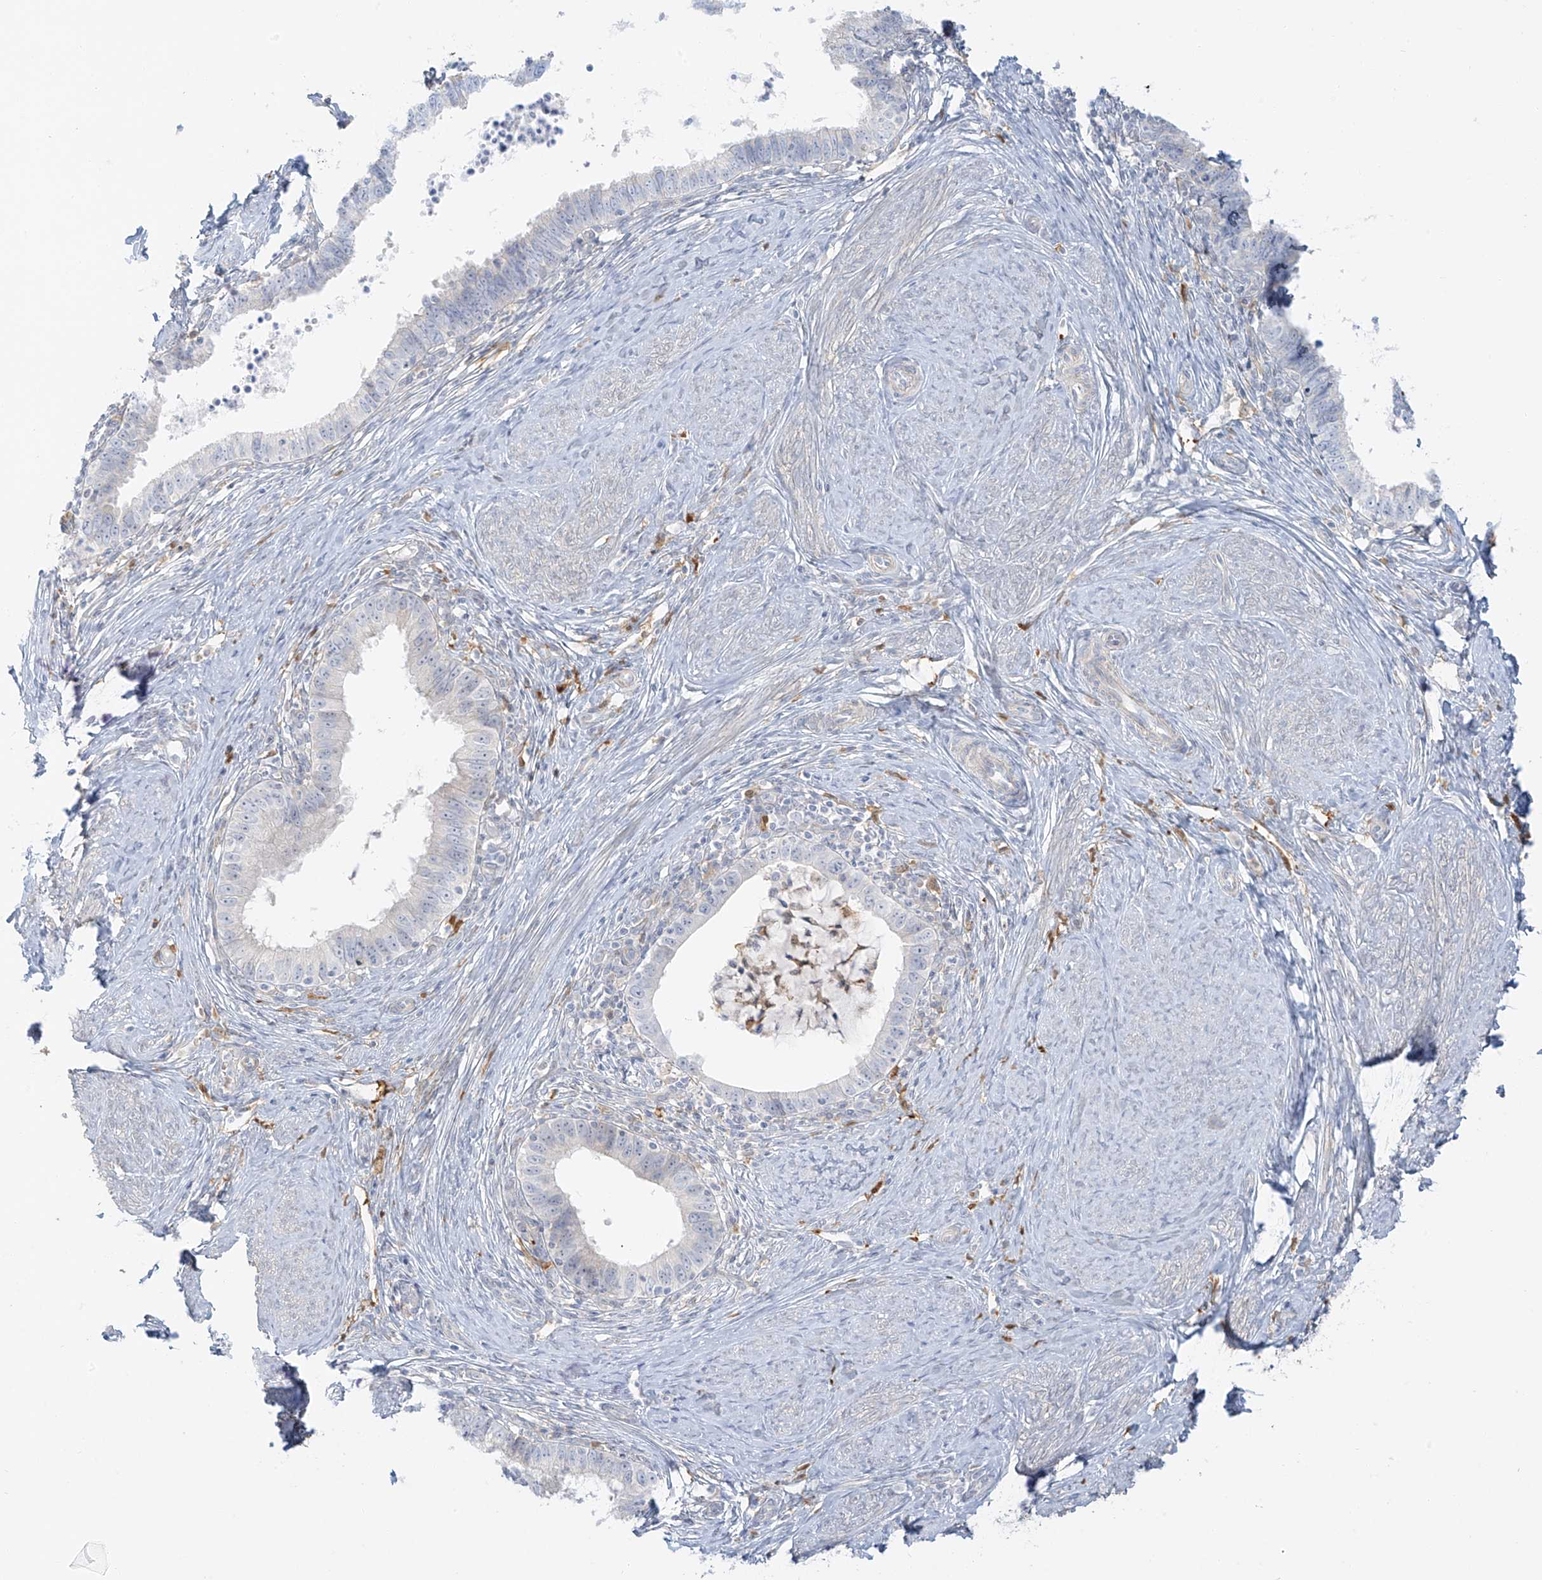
{"staining": {"intensity": "negative", "quantity": "none", "location": "none"}, "tissue": "cervical cancer", "cell_type": "Tumor cells", "image_type": "cancer", "snomed": [{"axis": "morphology", "description": "Adenocarcinoma, NOS"}, {"axis": "topography", "description": "Cervix"}], "caption": "DAB (3,3'-diaminobenzidine) immunohistochemical staining of cervical cancer (adenocarcinoma) demonstrates no significant staining in tumor cells.", "gene": "UPK1B", "patient": {"sex": "female", "age": 36}}